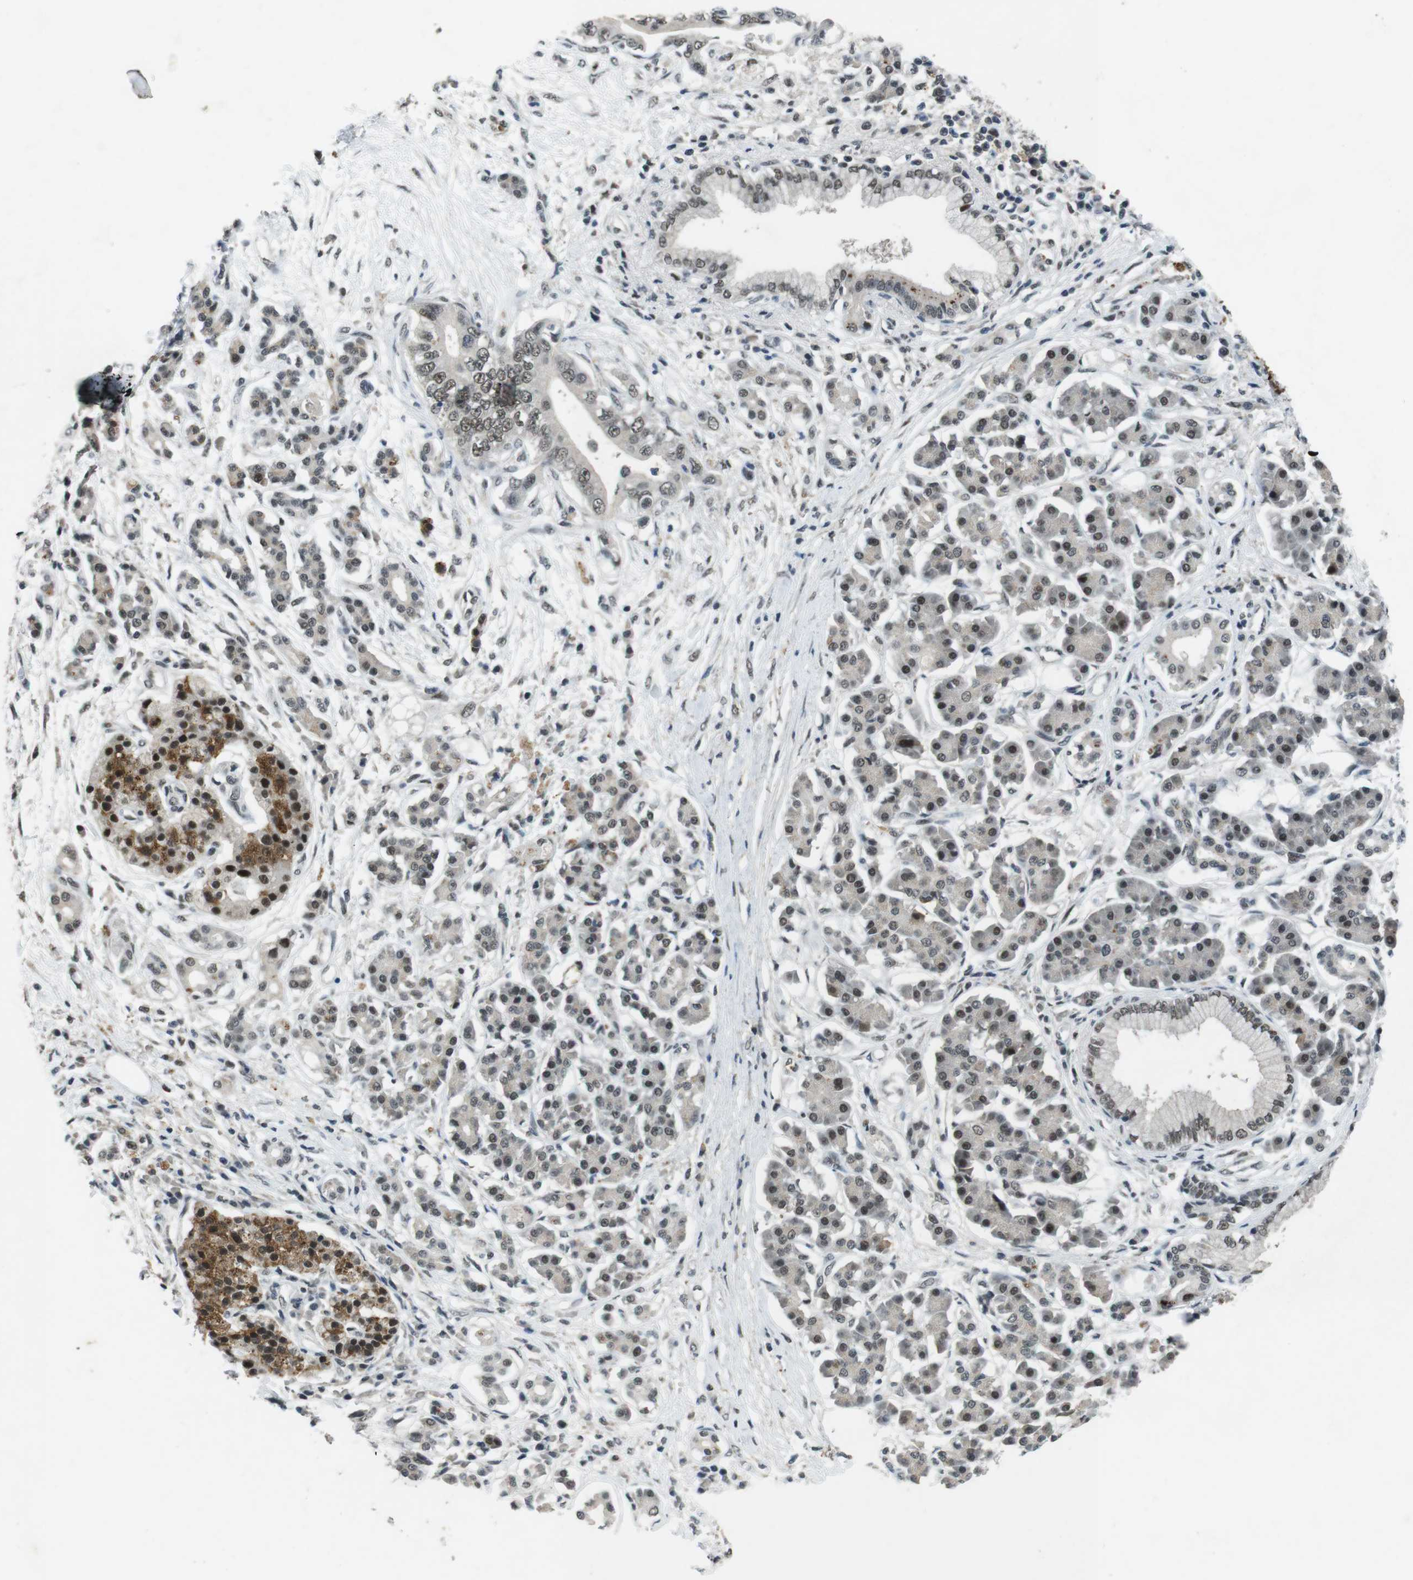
{"staining": {"intensity": "weak", "quantity": ">75%", "location": "nuclear"}, "tissue": "pancreatic cancer", "cell_type": "Tumor cells", "image_type": "cancer", "snomed": [{"axis": "morphology", "description": "Adenocarcinoma, NOS"}, {"axis": "topography", "description": "Pancreas"}], "caption": "Pancreatic cancer stained with a protein marker displays weak staining in tumor cells.", "gene": "USP7", "patient": {"sex": "male", "age": 77}}